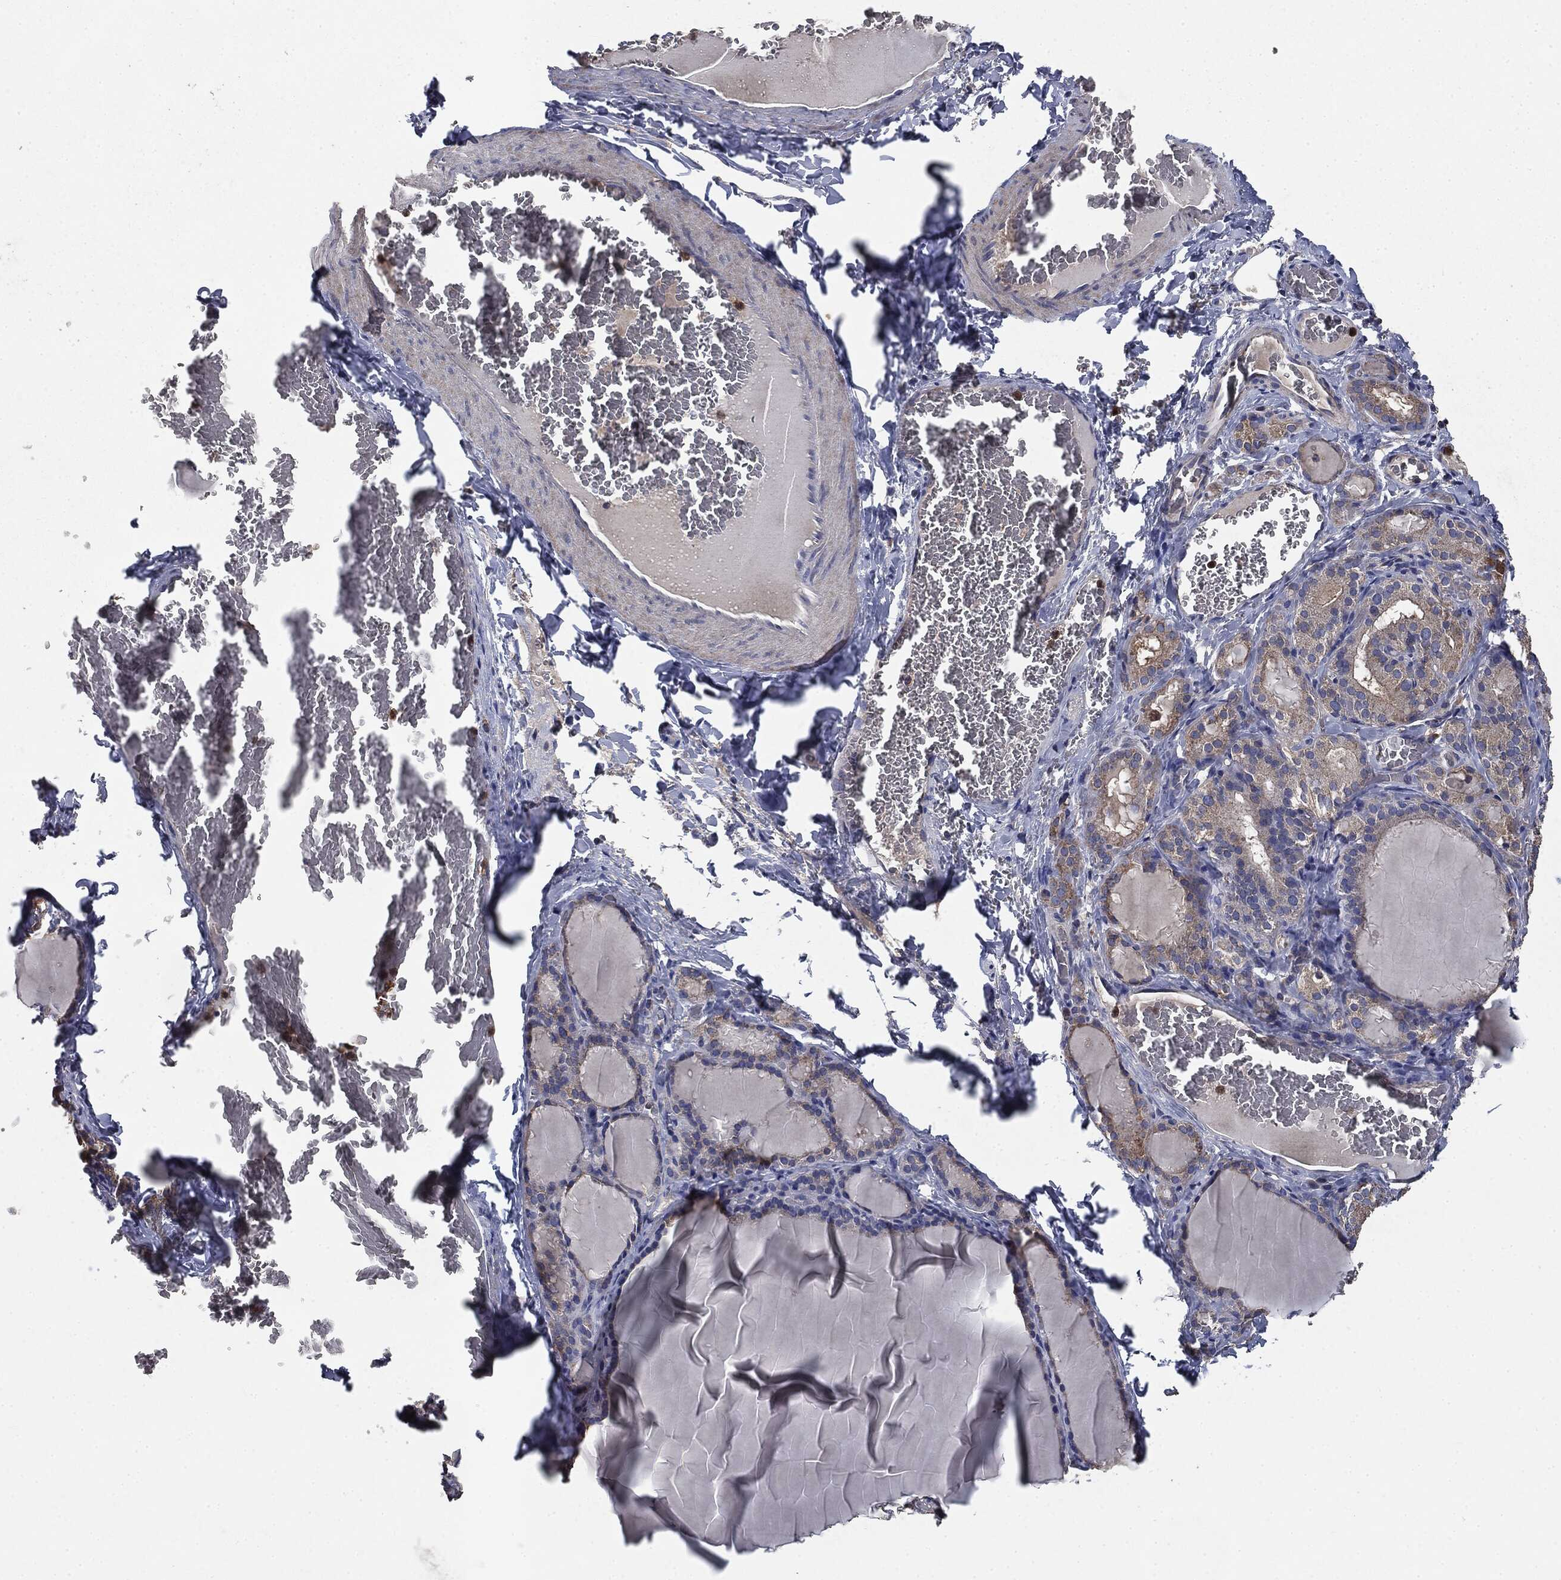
{"staining": {"intensity": "weak", "quantity": "25%-75%", "location": "cytoplasmic/membranous"}, "tissue": "thyroid gland", "cell_type": "Glandular cells", "image_type": "normal", "snomed": [{"axis": "morphology", "description": "Normal tissue, NOS"}, {"axis": "morphology", "description": "Hyperplasia, NOS"}, {"axis": "topography", "description": "Thyroid gland"}], "caption": "A histopathology image of thyroid gland stained for a protein shows weak cytoplasmic/membranous brown staining in glandular cells. (IHC, brightfield microscopy, high magnification).", "gene": "MAPK6", "patient": {"sex": "female", "age": 27}}